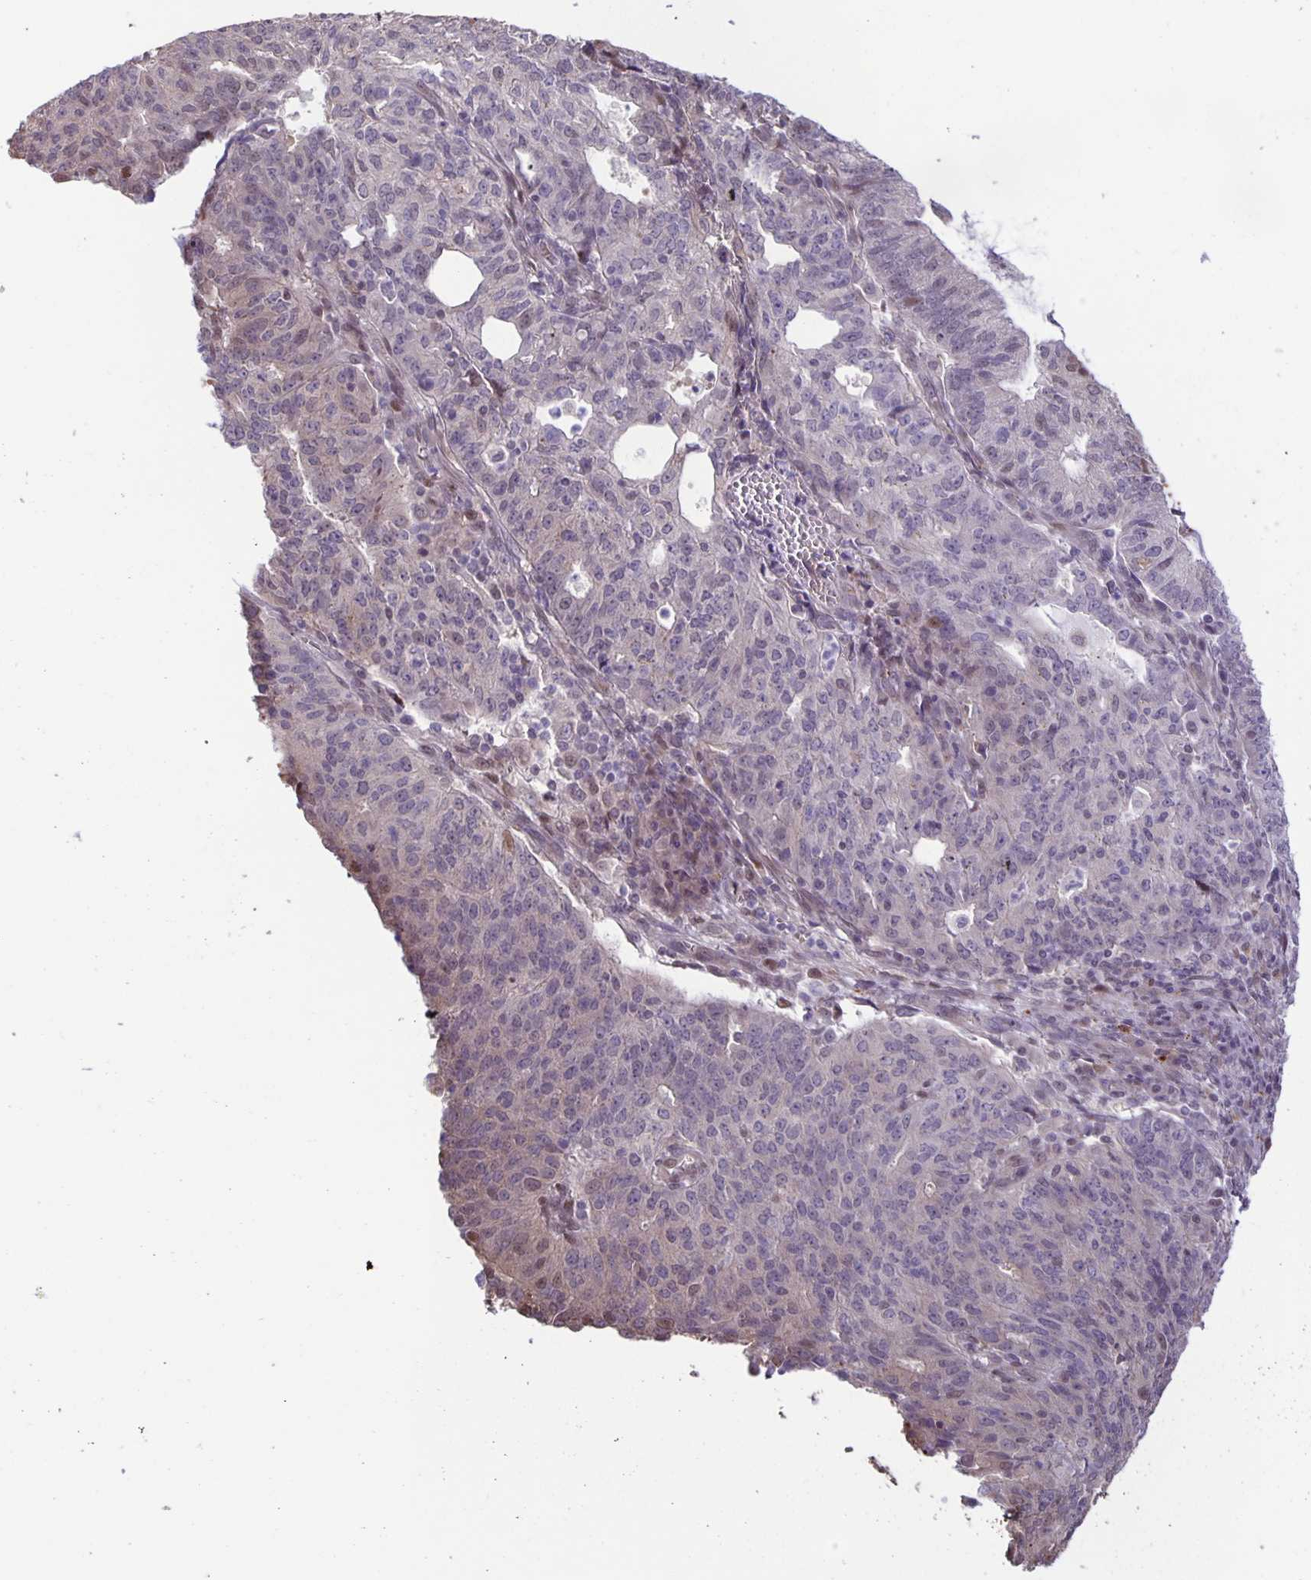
{"staining": {"intensity": "weak", "quantity": "<25%", "location": "nuclear"}, "tissue": "endometrial cancer", "cell_type": "Tumor cells", "image_type": "cancer", "snomed": [{"axis": "morphology", "description": "Adenocarcinoma, NOS"}, {"axis": "topography", "description": "Endometrium"}], "caption": "Immunohistochemistry (IHC) micrograph of human endometrial adenocarcinoma stained for a protein (brown), which demonstrates no expression in tumor cells.", "gene": "MAPK12", "patient": {"sex": "female", "age": 82}}